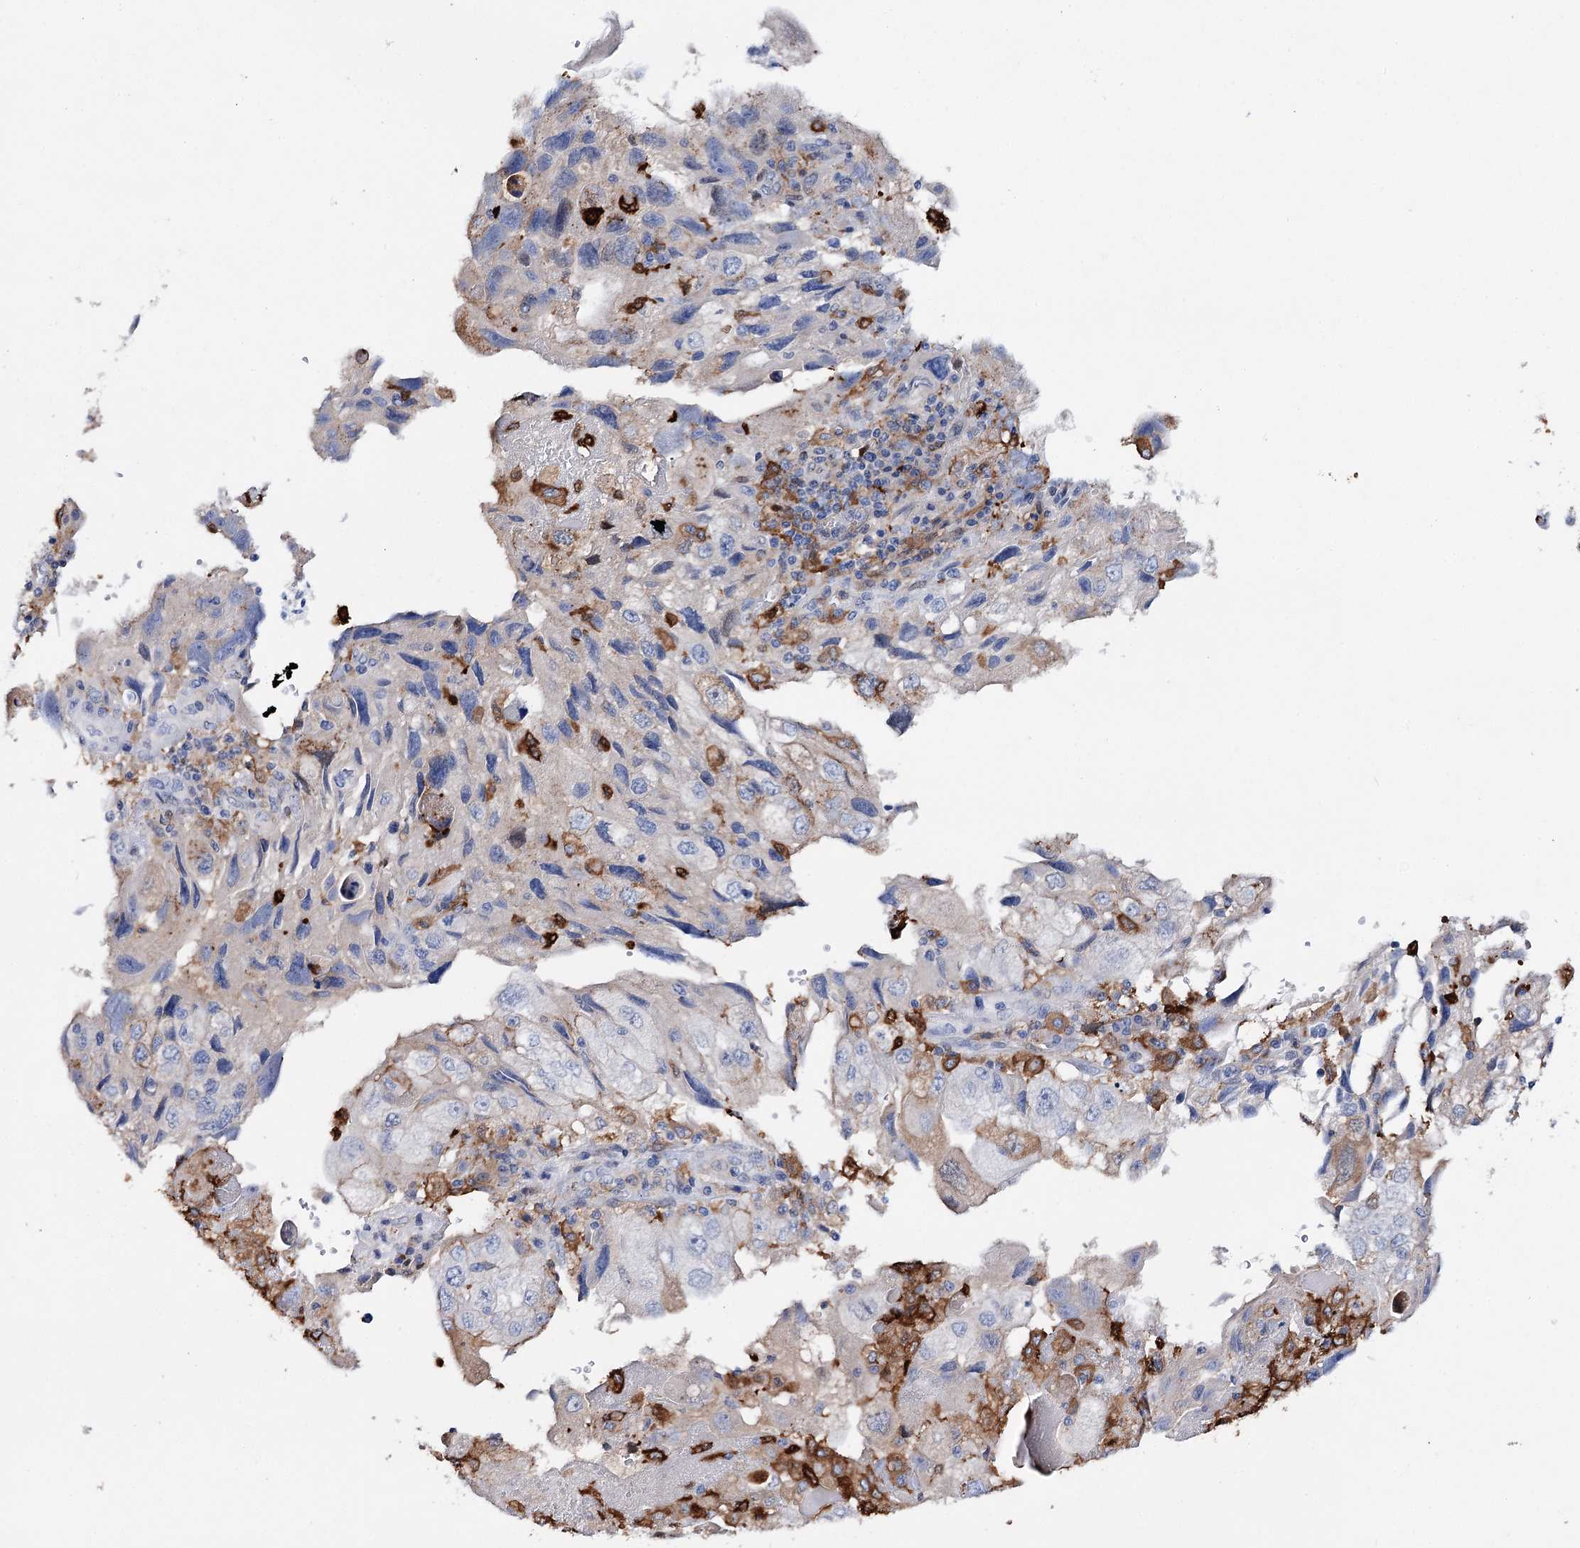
{"staining": {"intensity": "negative", "quantity": "none", "location": "none"}, "tissue": "endometrial cancer", "cell_type": "Tumor cells", "image_type": "cancer", "snomed": [{"axis": "morphology", "description": "Adenocarcinoma, NOS"}, {"axis": "topography", "description": "Endometrium"}], "caption": "The image shows no significant staining in tumor cells of endometrial adenocarcinoma.", "gene": "CFAP46", "patient": {"sex": "female", "age": 49}}